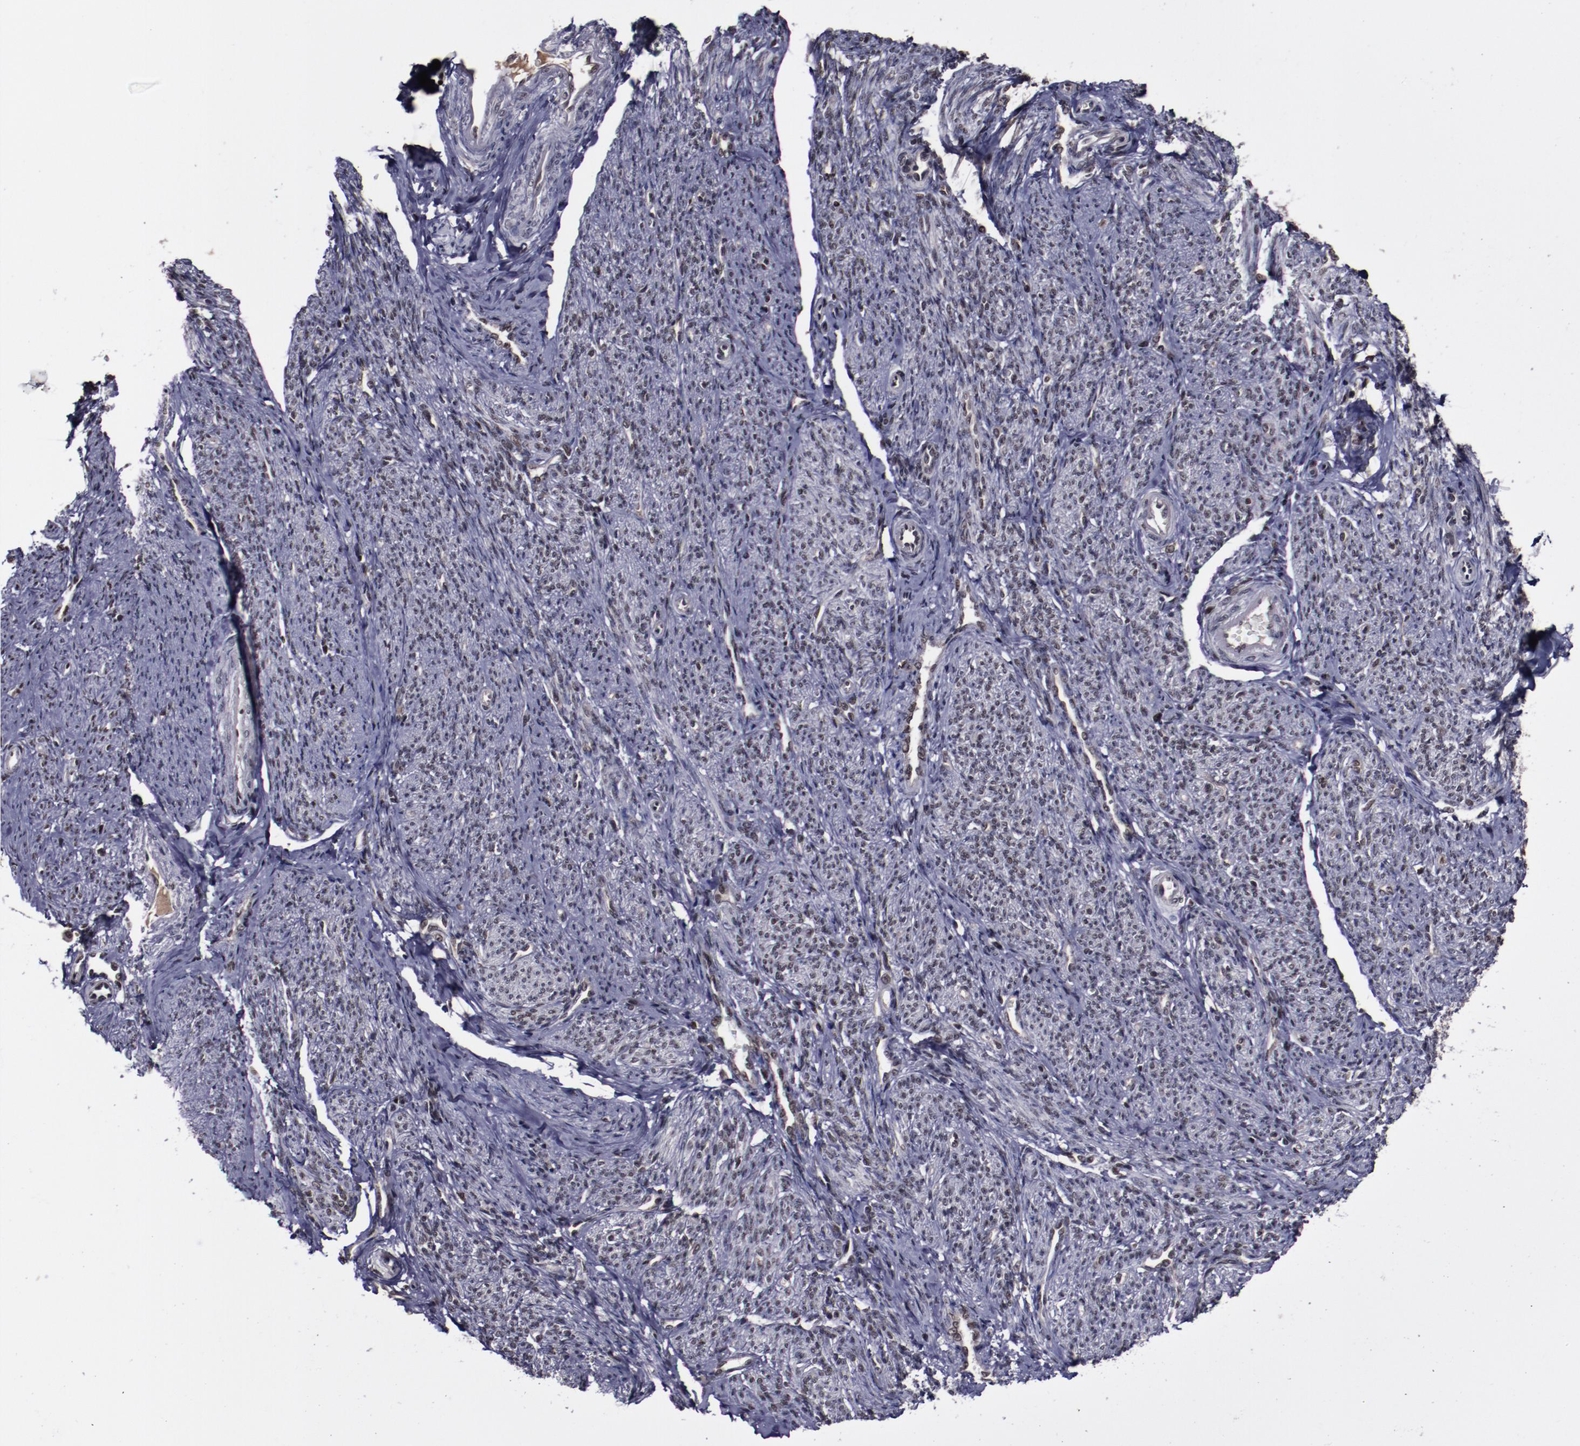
{"staining": {"intensity": "weak", "quantity": "<25%", "location": "nuclear"}, "tissue": "smooth muscle", "cell_type": "Smooth muscle cells", "image_type": "normal", "snomed": [{"axis": "morphology", "description": "Normal tissue, NOS"}, {"axis": "topography", "description": "Smooth muscle"}], "caption": "An immunohistochemistry histopathology image of normal smooth muscle is shown. There is no staining in smooth muscle cells of smooth muscle.", "gene": "ERH", "patient": {"sex": "female", "age": 65}}